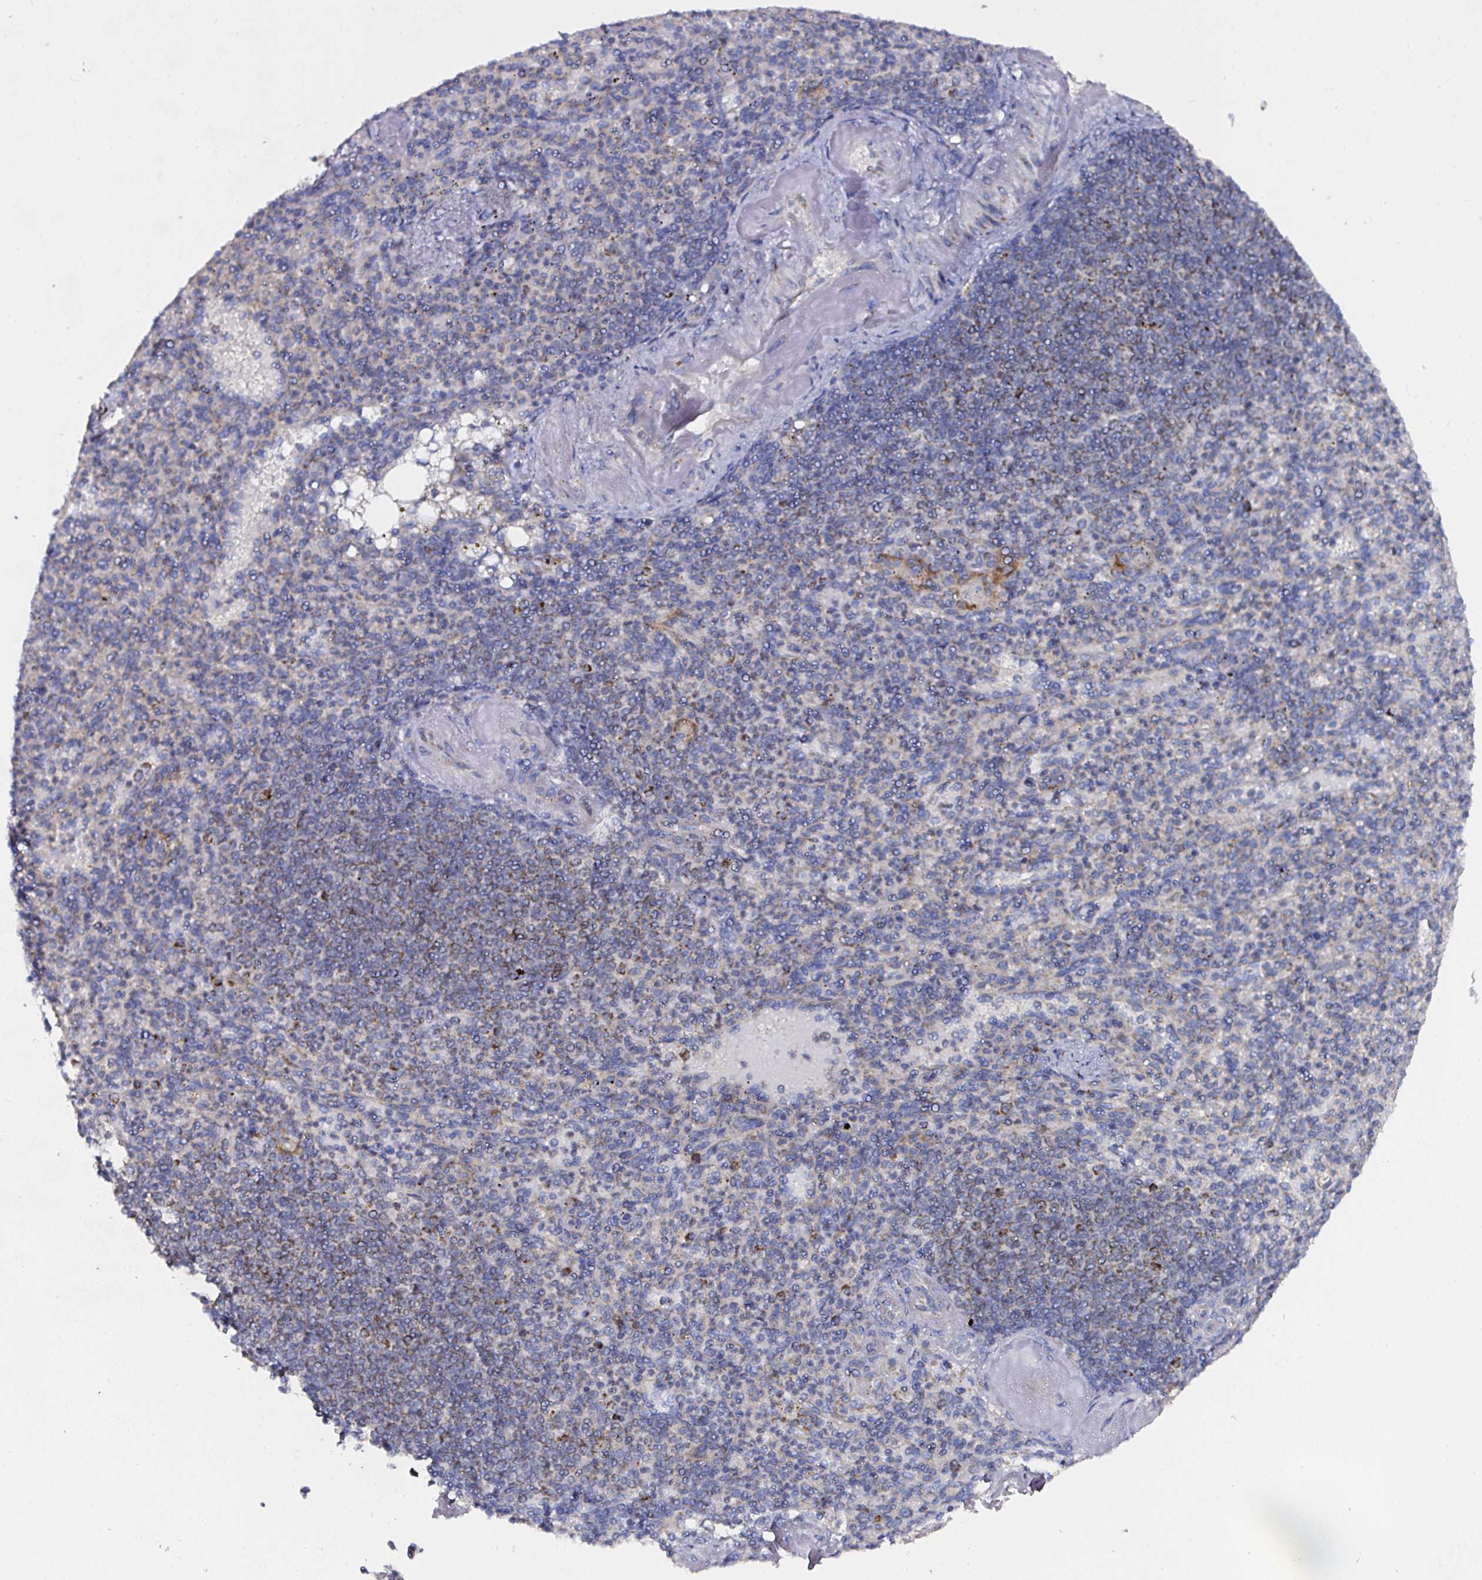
{"staining": {"intensity": "strong", "quantity": ">75%", "location": "cytoplasmic/membranous"}, "tissue": "spleen", "cell_type": "Cells in red pulp", "image_type": "normal", "snomed": [{"axis": "morphology", "description": "Normal tissue, NOS"}, {"axis": "topography", "description": "Spleen"}], "caption": "Immunohistochemistry image of benign human spleen stained for a protein (brown), which reveals high levels of strong cytoplasmic/membranous expression in approximately >75% of cells in red pulp.", "gene": "ATAD3A", "patient": {"sex": "female", "age": 74}}